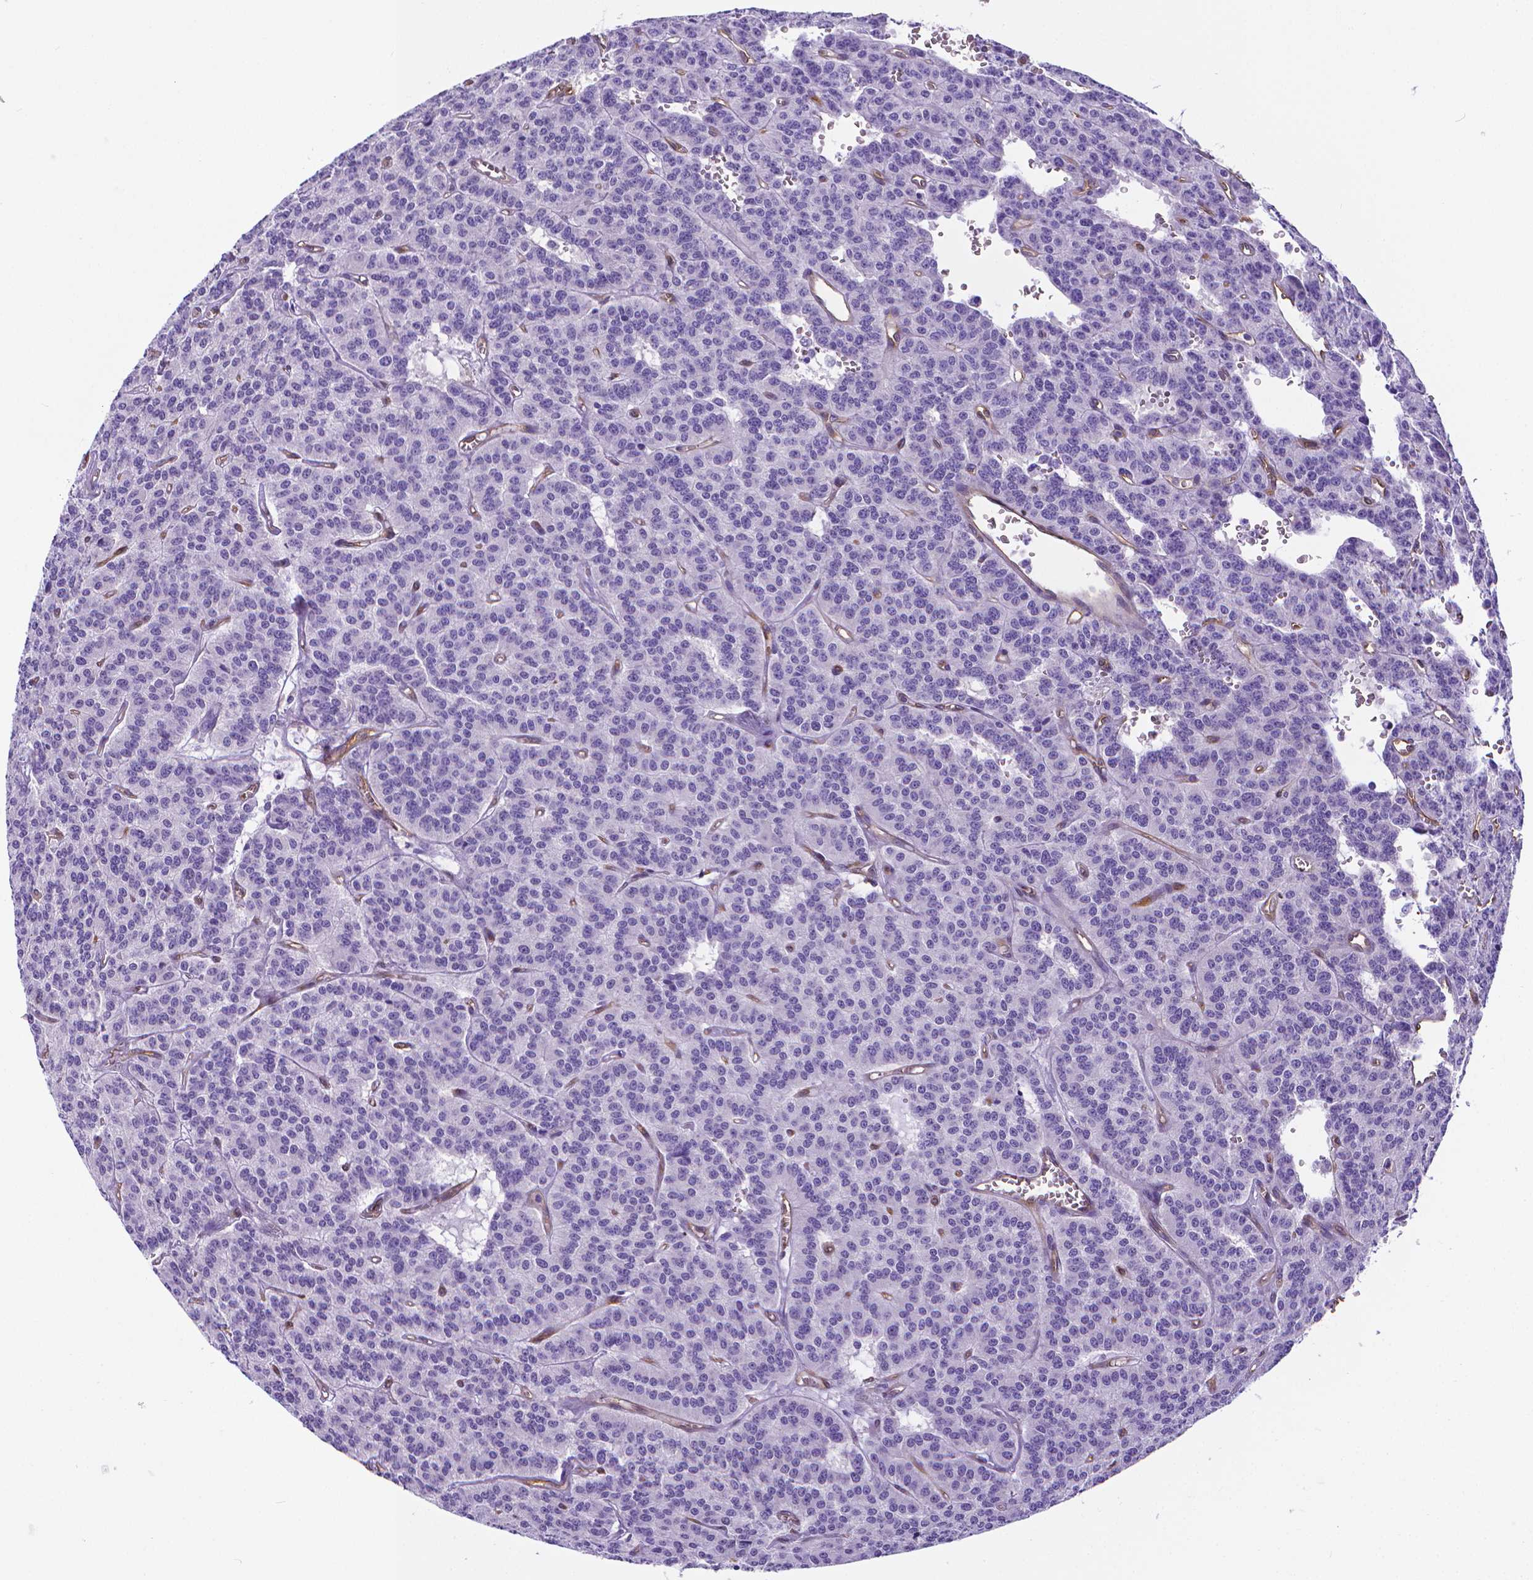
{"staining": {"intensity": "negative", "quantity": "none", "location": "none"}, "tissue": "carcinoid", "cell_type": "Tumor cells", "image_type": "cancer", "snomed": [{"axis": "morphology", "description": "Carcinoid, malignant, NOS"}, {"axis": "topography", "description": "Lung"}], "caption": "Tumor cells show no significant protein expression in carcinoid (malignant).", "gene": "CLIC4", "patient": {"sex": "female", "age": 71}}